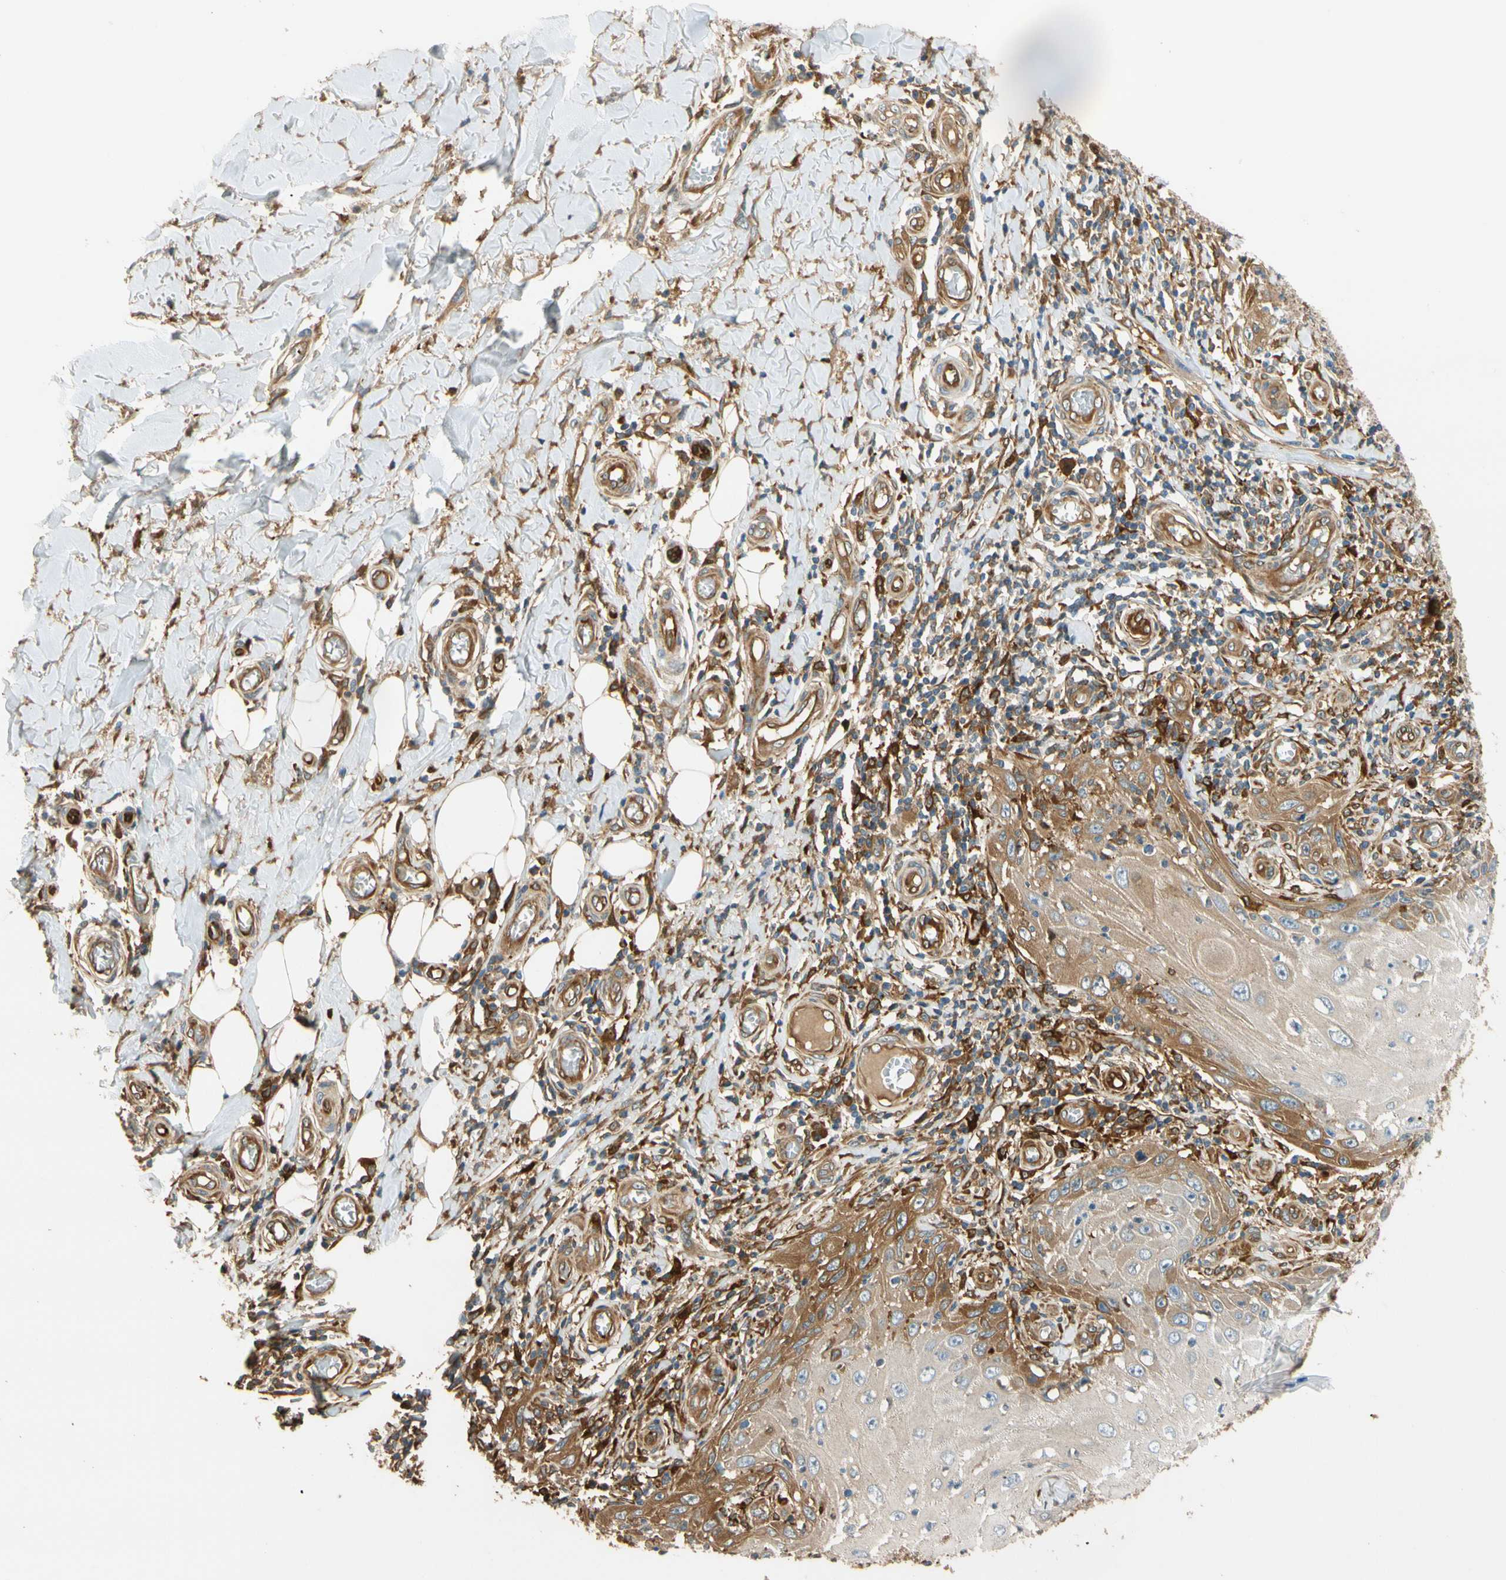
{"staining": {"intensity": "moderate", "quantity": "<25%", "location": "cytoplasmic/membranous"}, "tissue": "skin cancer", "cell_type": "Tumor cells", "image_type": "cancer", "snomed": [{"axis": "morphology", "description": "Squamous cell carcinoma, NOS"}, {"axis": "topography", "description": "Skin"}], "caption": "Immunohistochemistry (IHC) (DAB (3,3'-diaminobenzidine)) staining of human skin squamous cell carcinoma exhibits moderate cytoplasmic/membranous protein positivity in about <25% of tumor cells.", "gene": "PARP14", "patient": {"sex": "female", "age": 73}}